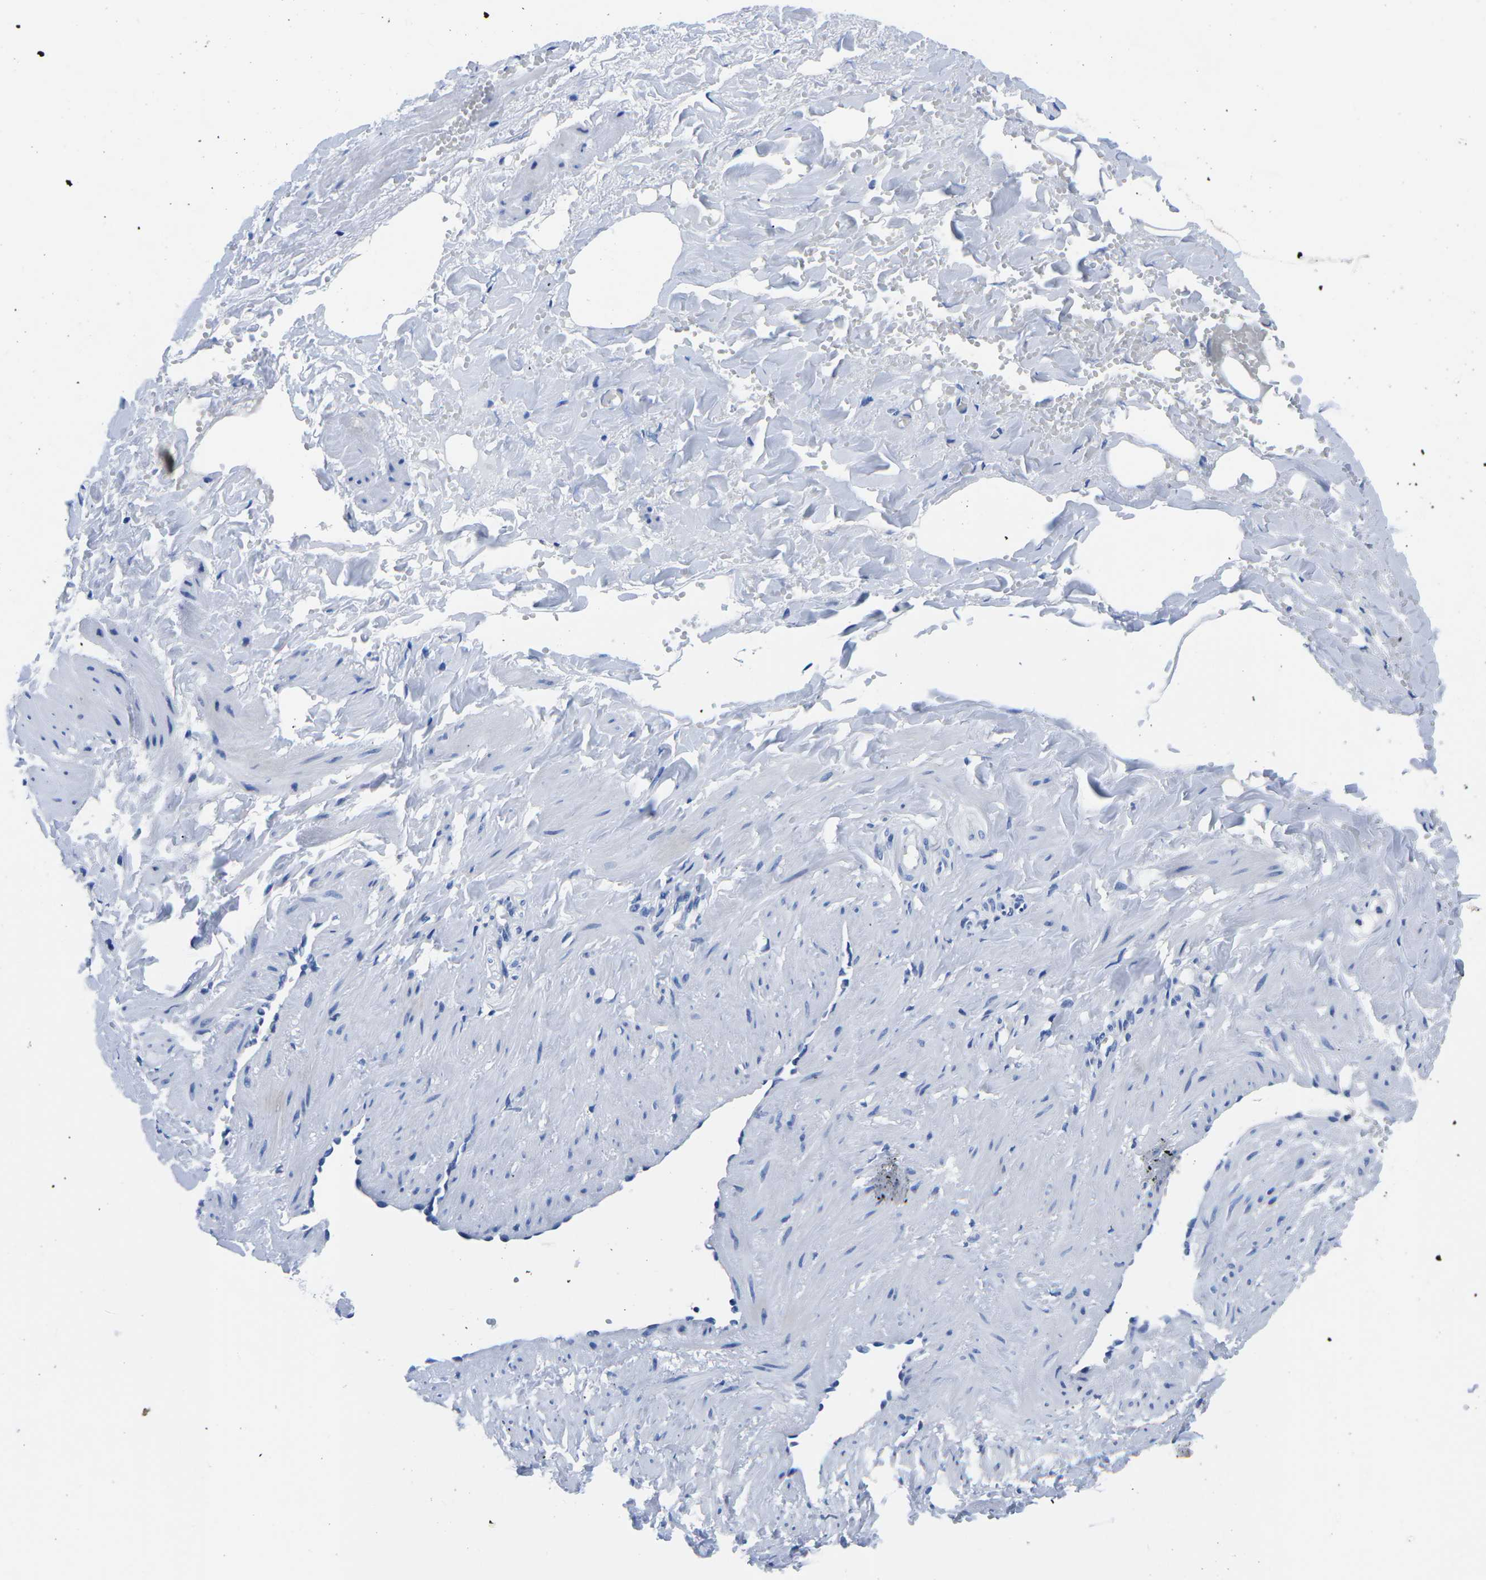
{"staining": {"intensity": "negative", "quantity": "none", "location": "none"}, "tissue": "adipose tissue", "cell_type": "Adipocytes", "image_type": "normal", "snomed": [{"axis": "morphology", "description": "Normal tissue, NOS"}, {"axis": "topography", "description": "Soft tissue"}, {"axis": "topography", "description": "Vascular tissue"}], "caption": "Adipocytes show no significant protein expression in unremarkable adipose tissue. (Immunohistochemistry (ihc), brightfield microscopy, high magnification).", "gene": "CYP1A2", "patient": {"sex": "female", "age": 35}}